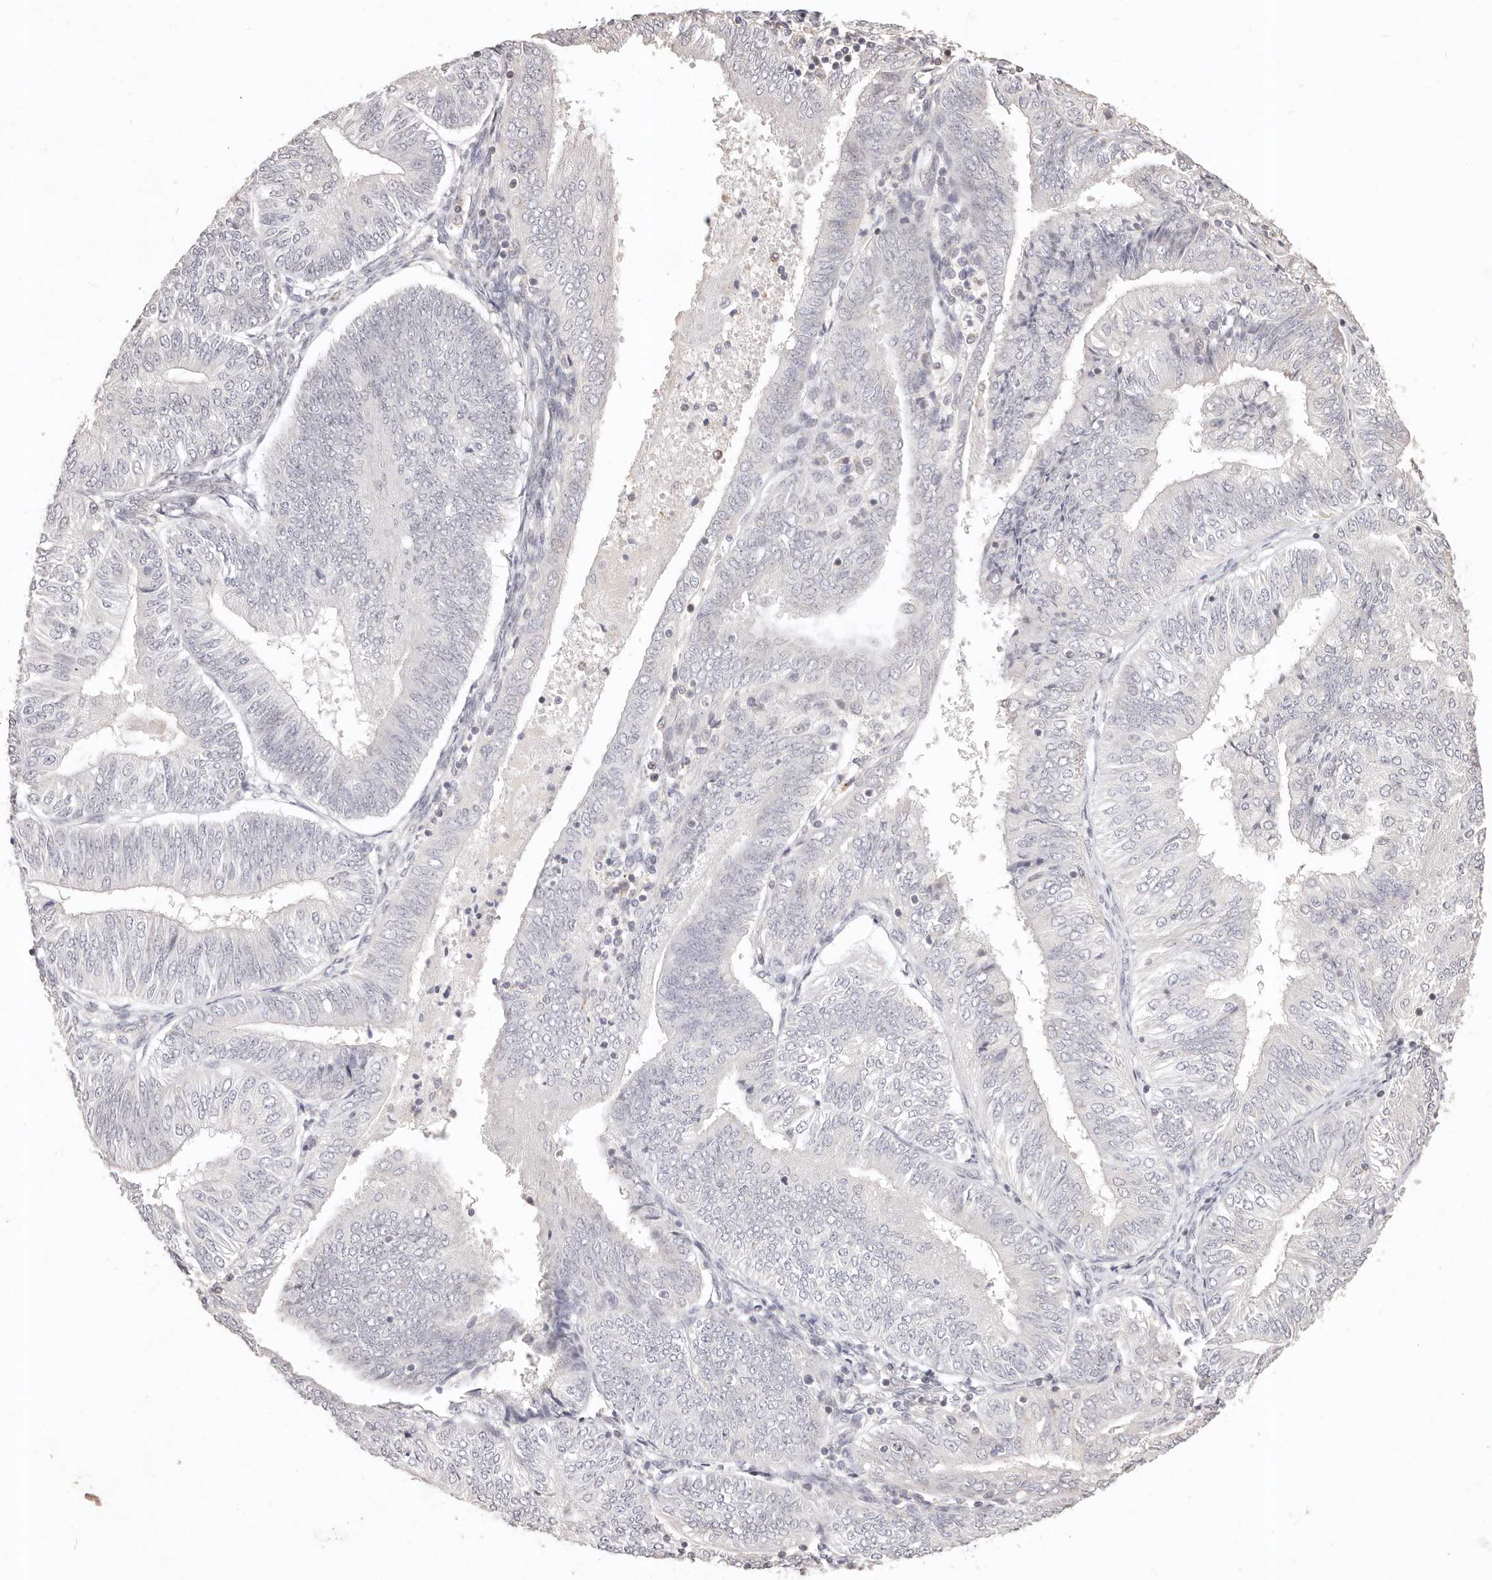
{"staining": {"intensity": "negative", "quantity": "none", "location": "none"}, "tissue": "endometrial cancer", "cell_type": "Tumor cells", "image_type": "cancer", "snomed": [{"axis": "morphology", "description": "Adenocarcinoma, NOS"}, {"axis": "topography", "description": "Endometrium"}], "caption": "The micrograph exhibits no significant staining in tumor cells of endometrial cancer.", "gene": "KIF9", "patient": {"sex": "female", "age": 58}}